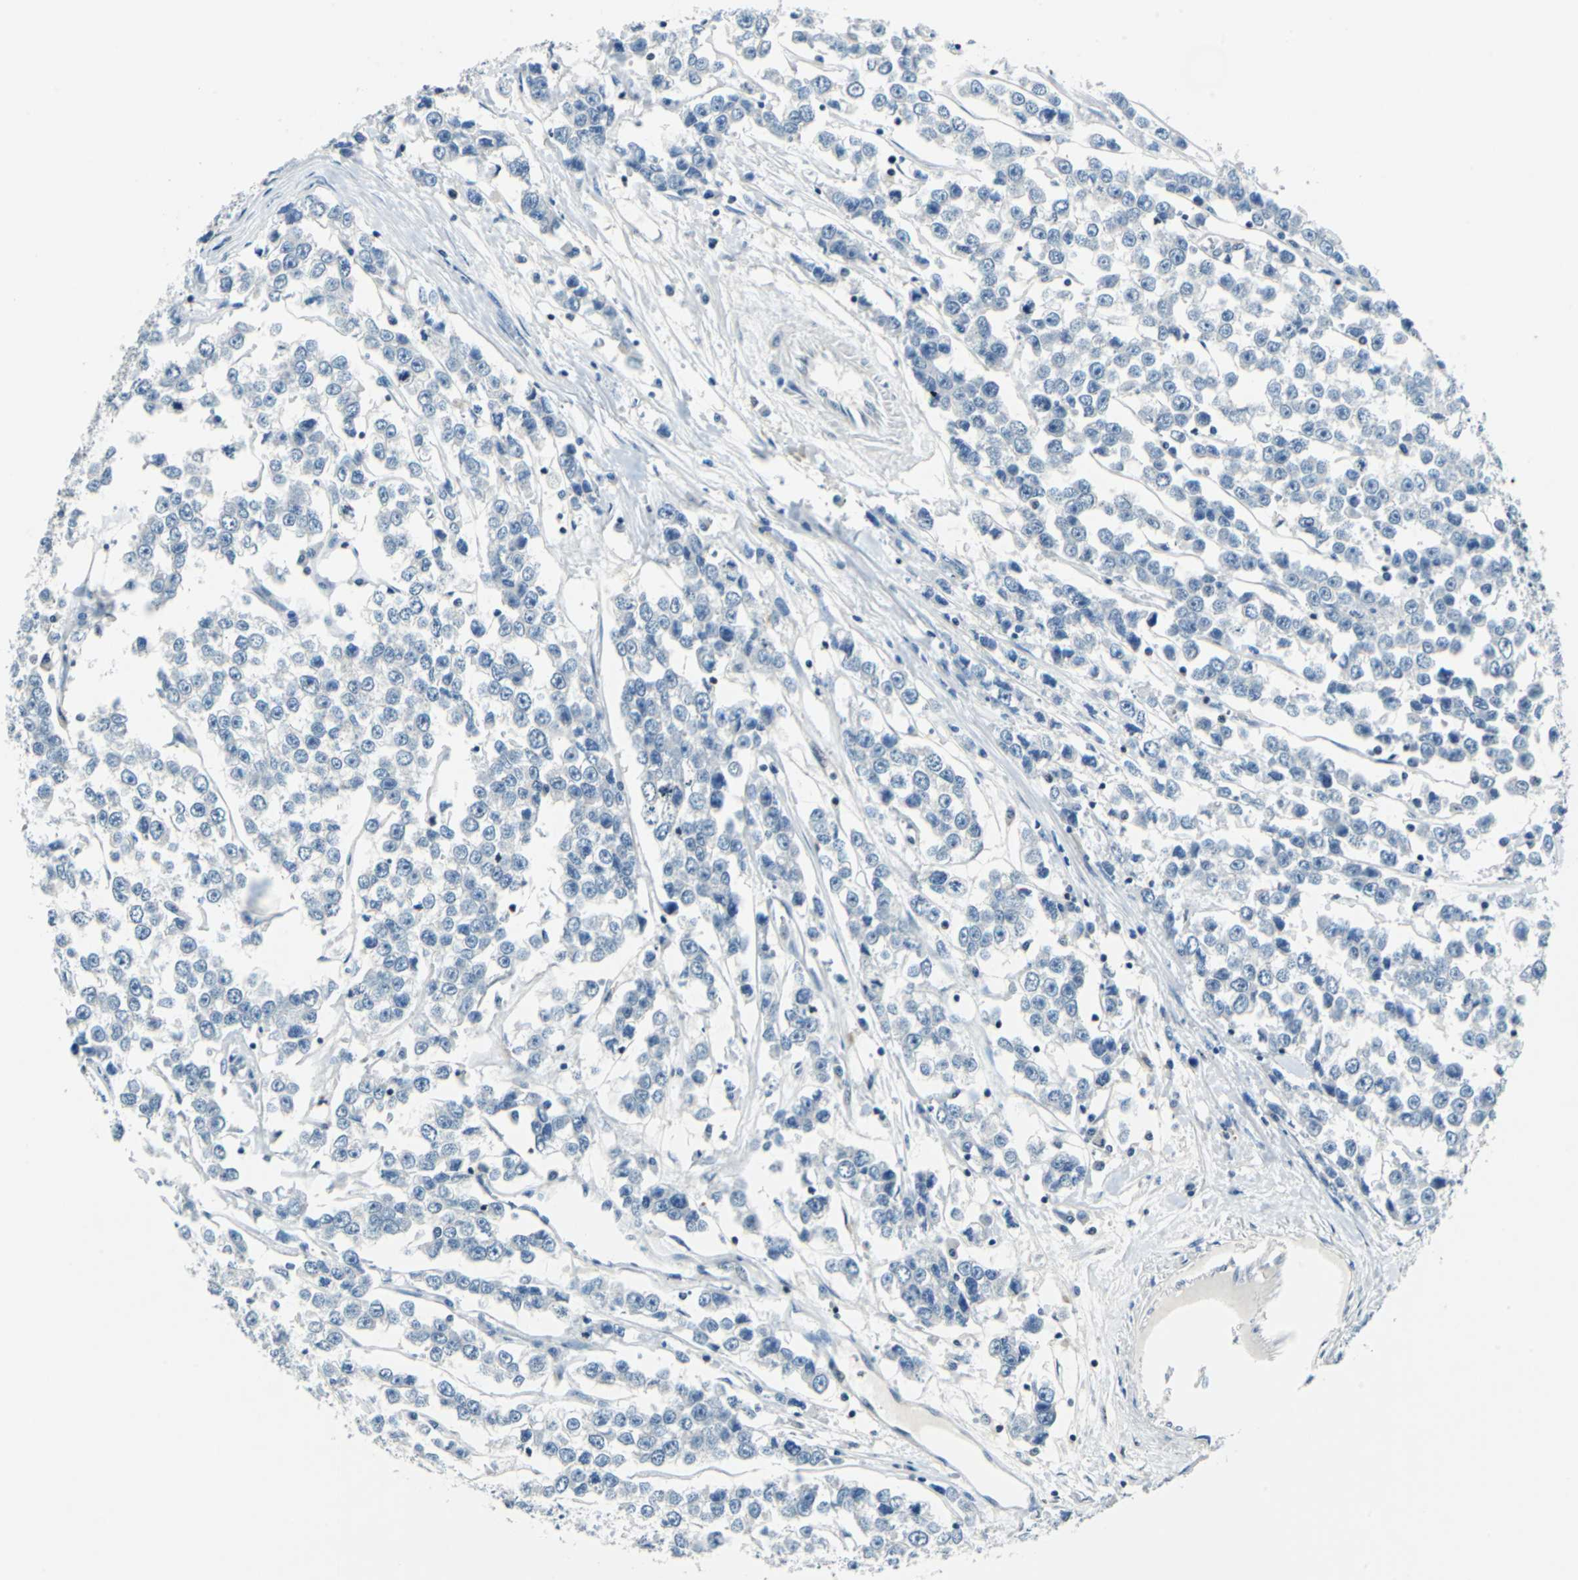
{"staining": {"intensity": "negative", "quantity": "none", "location": "none"}, "tissue": "testis cancer", "cell_type": "Tumor cells", "image_type": "cancer", "snomed": [{"axis": "morphology", "description": "Seminoma, NOS"}, {"axis": "morphology", "description": "Carcinoma, Embryonal, NOS"}, {"axis": "topography", "description": "Testis"}], "caption": "This is an immunohistochemistry (IHC) image of testis cancer. There is no positivity in tumor cells.", "gene": "HCFC2", "patient": {"sex": "male", "age": 52}}